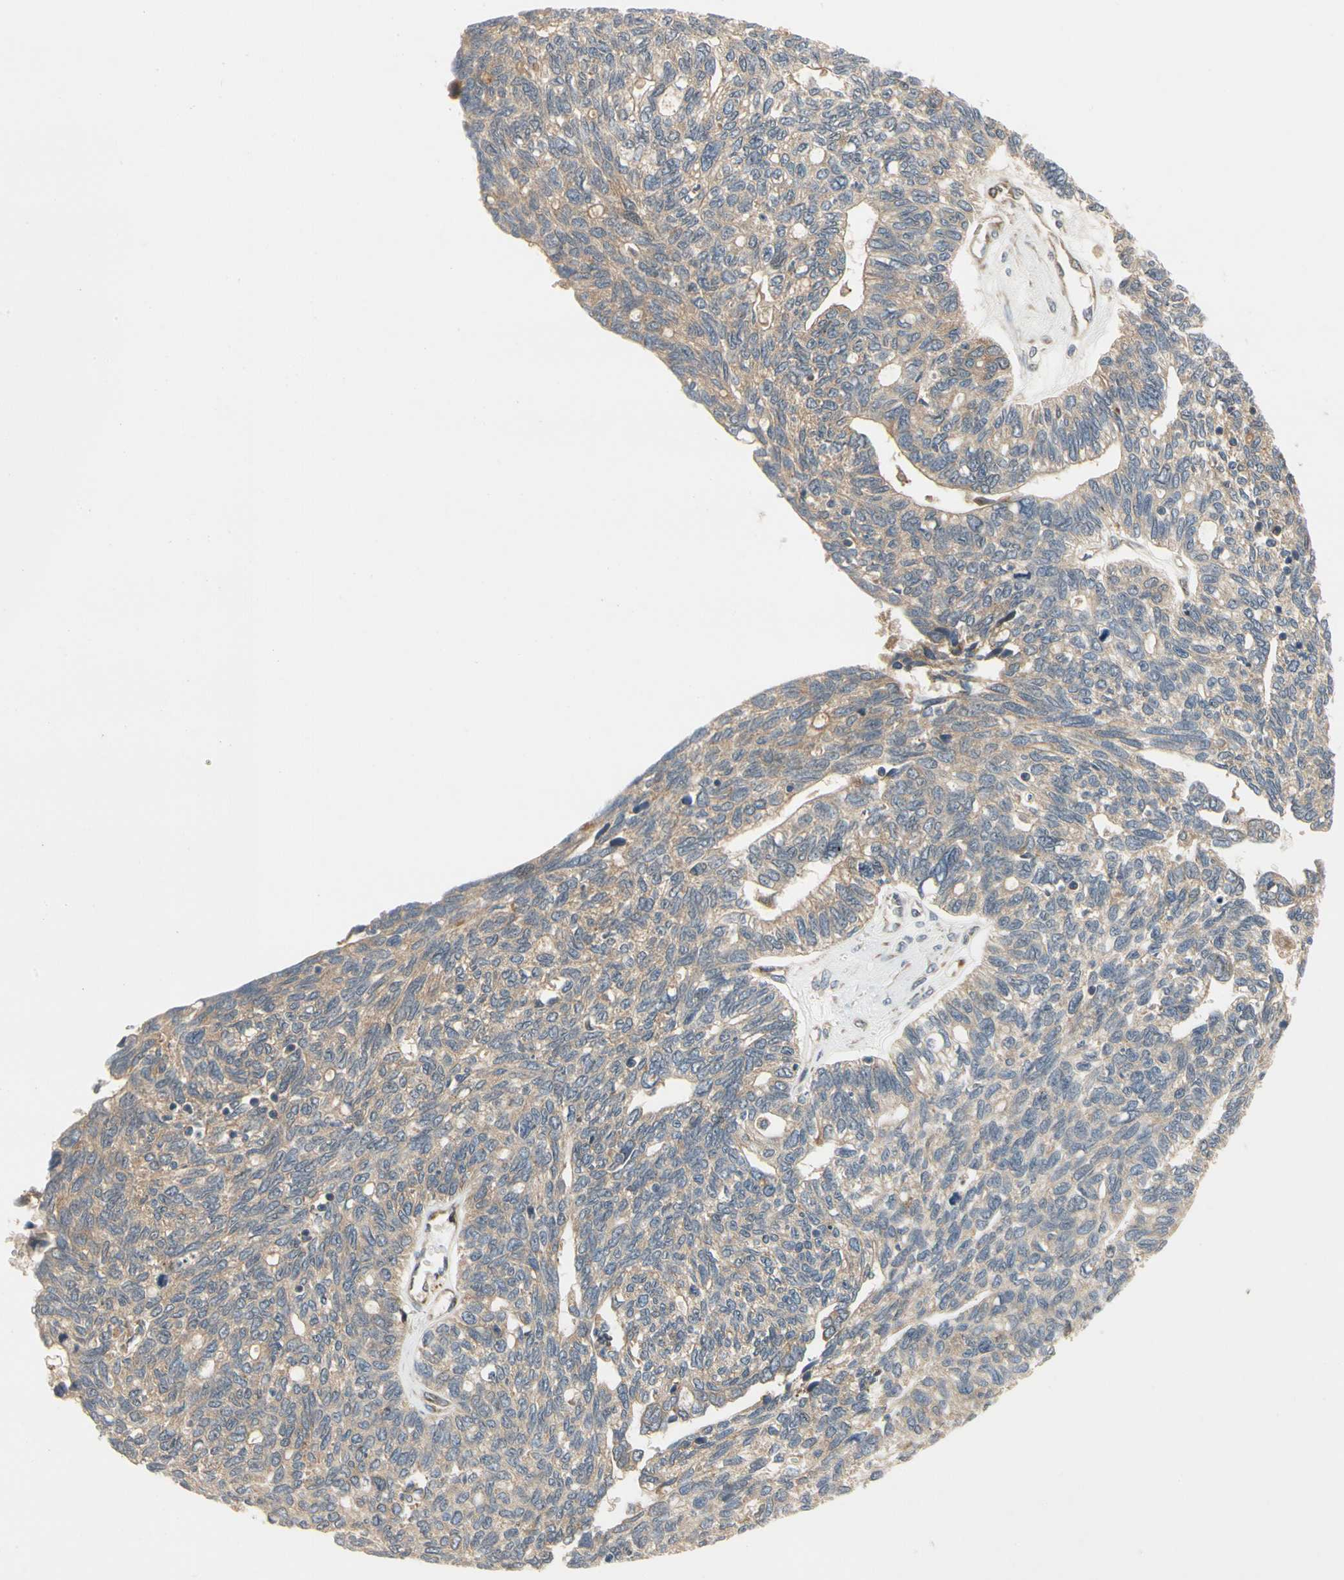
{"staining": {"intensity": "weak", "quantity": ">75%", "location": "cytoplasmic/membranous"}, "tissue": "ovarian cancer", "cell_type": "Tumor cells", "image_type": "cancer", "snomed": [{"axis": "morphology", "description": "Cystadenocarcinoma, serous, NOS"}, {"axis": "topography", "description": "Ovary"}], "caption": "A micrograph showing weak cytoplasmic/membranous staining in about >75% of tumor cells in serous cystadenocarcinoma (ovarian), as visualized by brown immunohistochemical staining.", "gene": "TDRP", "patient": {"sex": "female", "age": 79}}